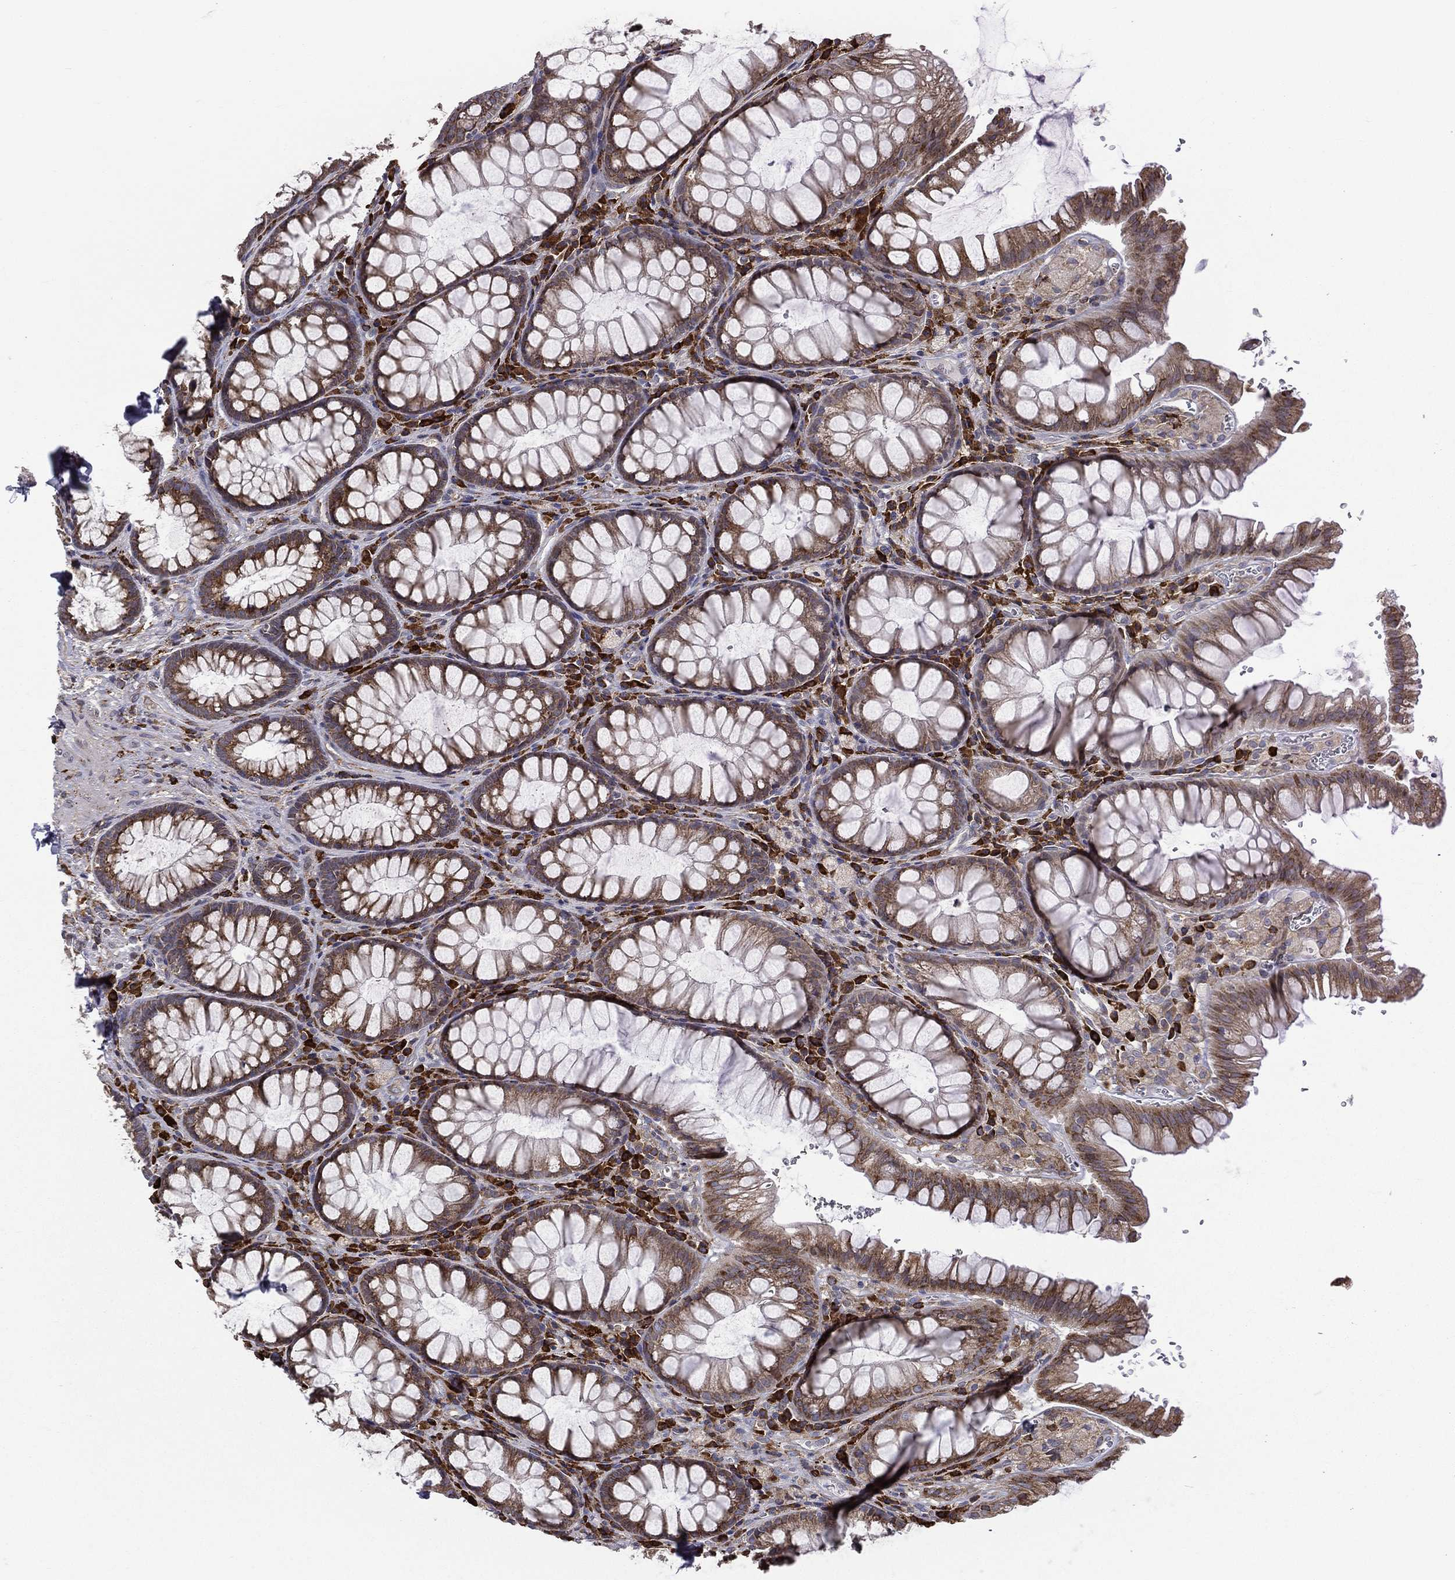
{"staining": {"intensity": "moderate", "quantity": ">75%", "location": "cytoplasmic/membranous"}, "tissue": "rectum", "cell_type": "Glandular cells", "image_type": "normal", "snomed": [{"axis": "morphology", "description": "Normal tissue, NOS"}, {"axis": "topography", "description": "Rectum"}], "caption": "Rectum stained with a brown dye reveals moderate cytoplasmic/membranous positive staining in approximately >75% of glandular cells.", "gene": "C20orf96", "patient": {"sex": "female", "age": 68}}